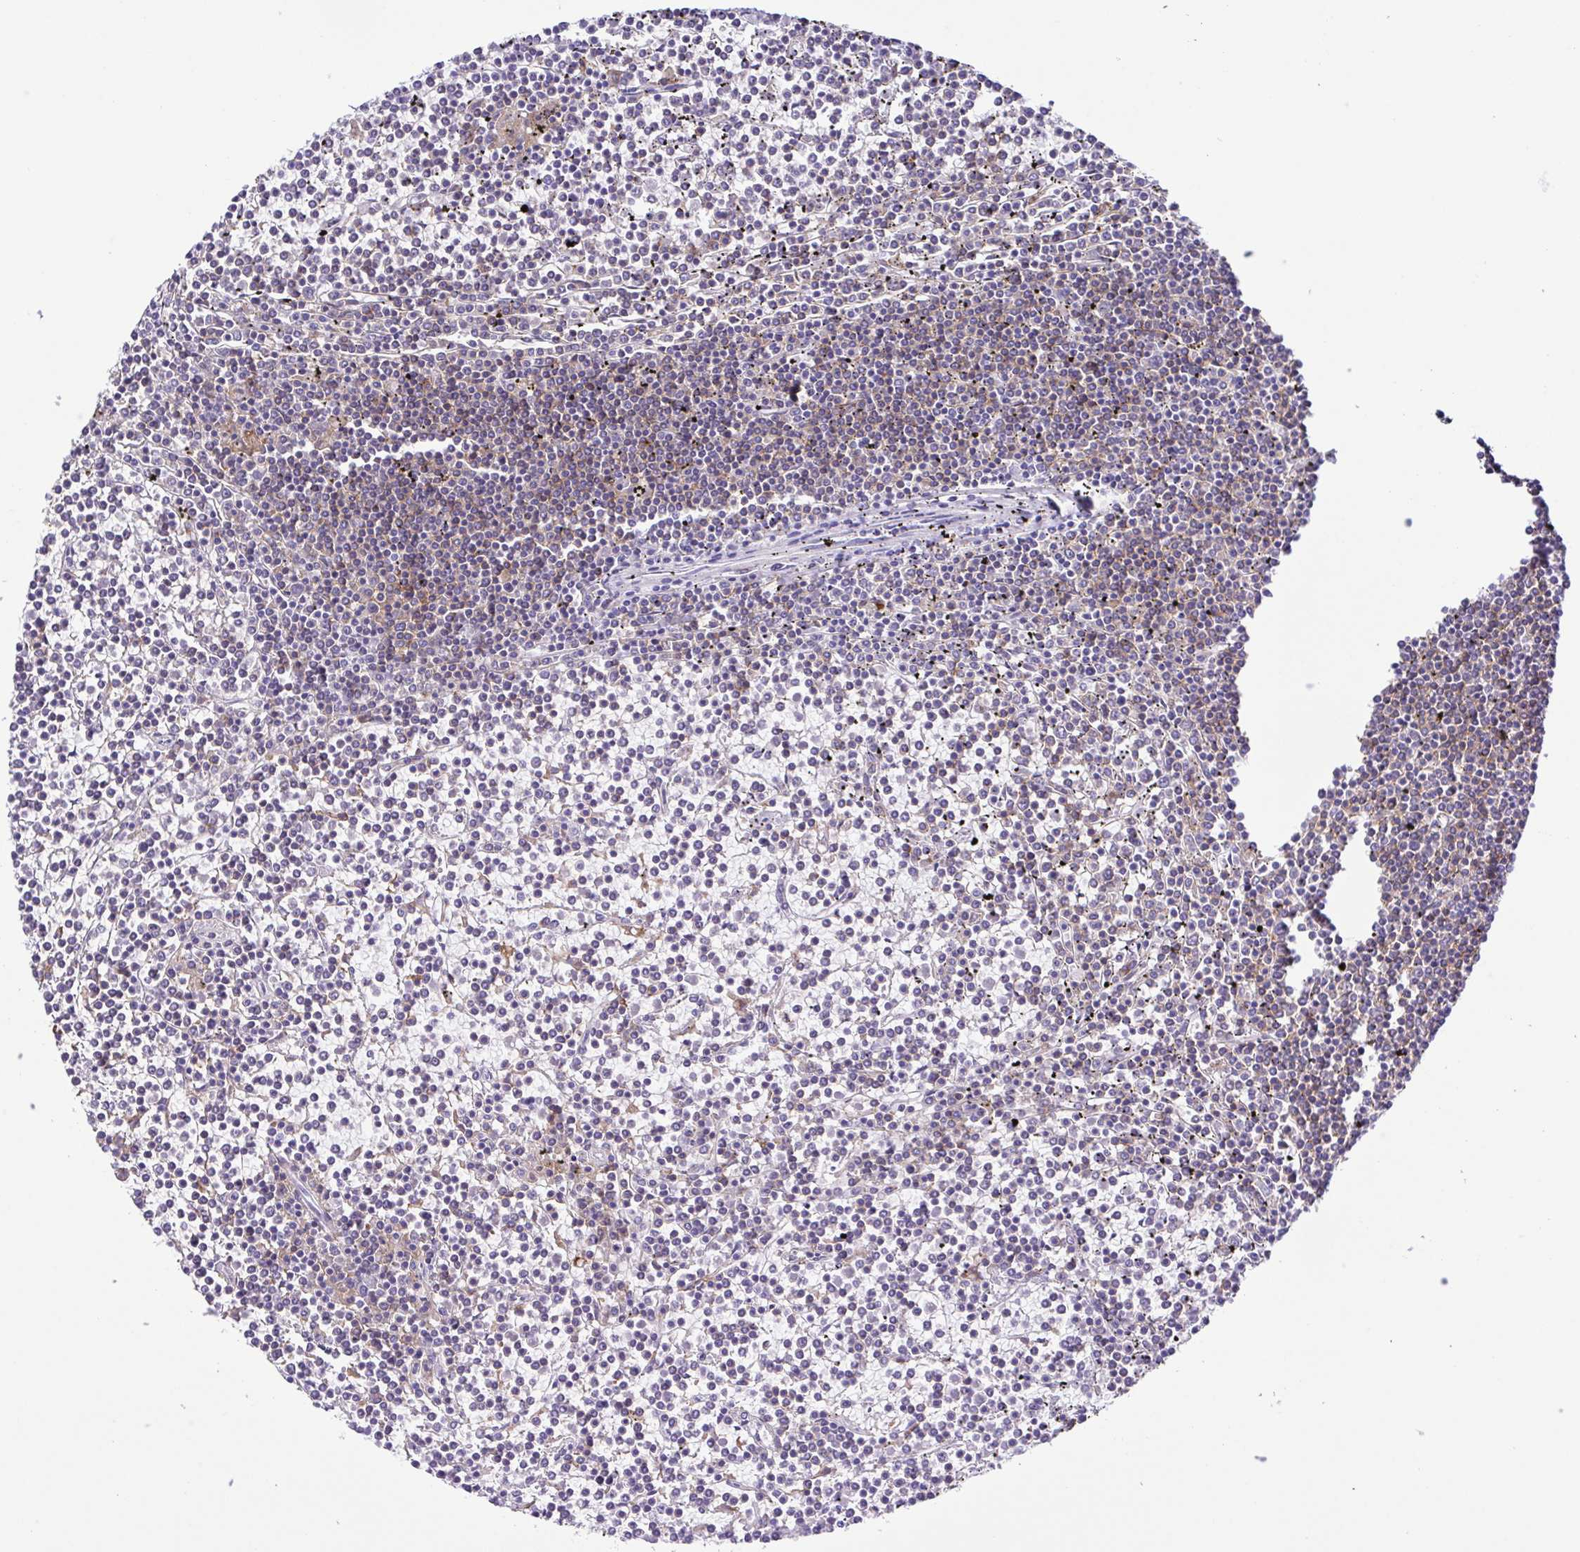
{"staining": {"intensity": "weak", "quantity": "<25%", "location": "cytoplasmic/membranous"}, "tissue": "lymphoma", "cell_type": "Tumor cells", "image_type": "cancer", "snomed": [{"axis": "morphology", "description": "Malignant lymphoma, non-Hodgkin's type, Low grade"}, {"axis": "topography", "description": "Spleen"}], "caption": "The histopathology image reveals no staining of tumor cells in malignant lymphoma, non-Hodgkin's type (low-grade).", "gene": "CD72", "patient": {"sex": "female", "age": 19}}